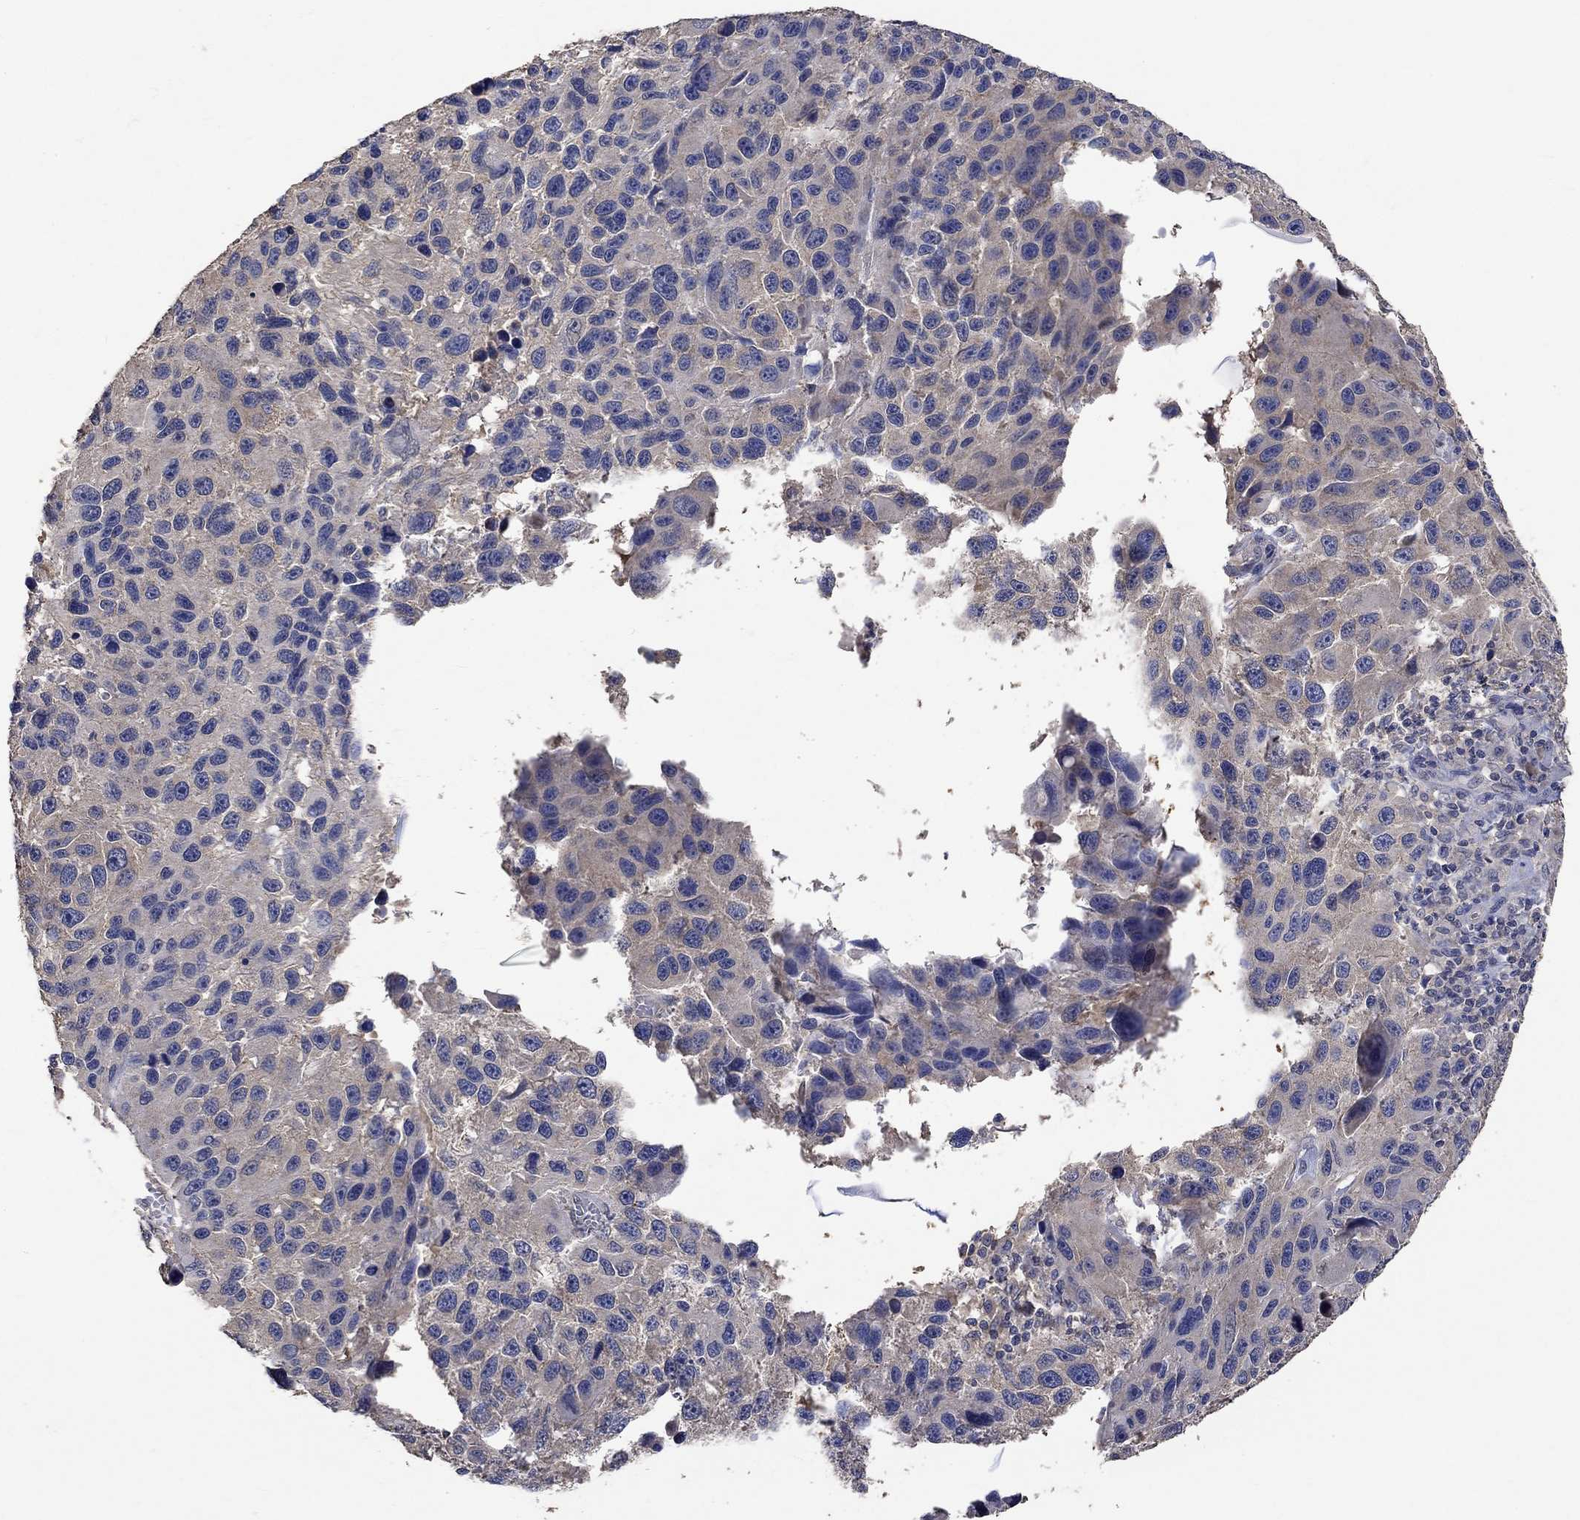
{"staining": {"intensity": "weak", "quantity": "<25%", "location": "cytoplasmic/membranous"}, "tissue": "melanoma", "cell_type": "Tumor cells", "image_type": "cancer", "snomed": [{"axis": "morphology", "description": "Malignant melanoma, NOS"}, {"axis": "topography", "description": "Skin"}], "caption": "Melanoma stained for a protein using immunohistochemistry displays no expression tumor cells.", "gene": "PTPN20", "patient": {"sex": "male", "age": 53}}